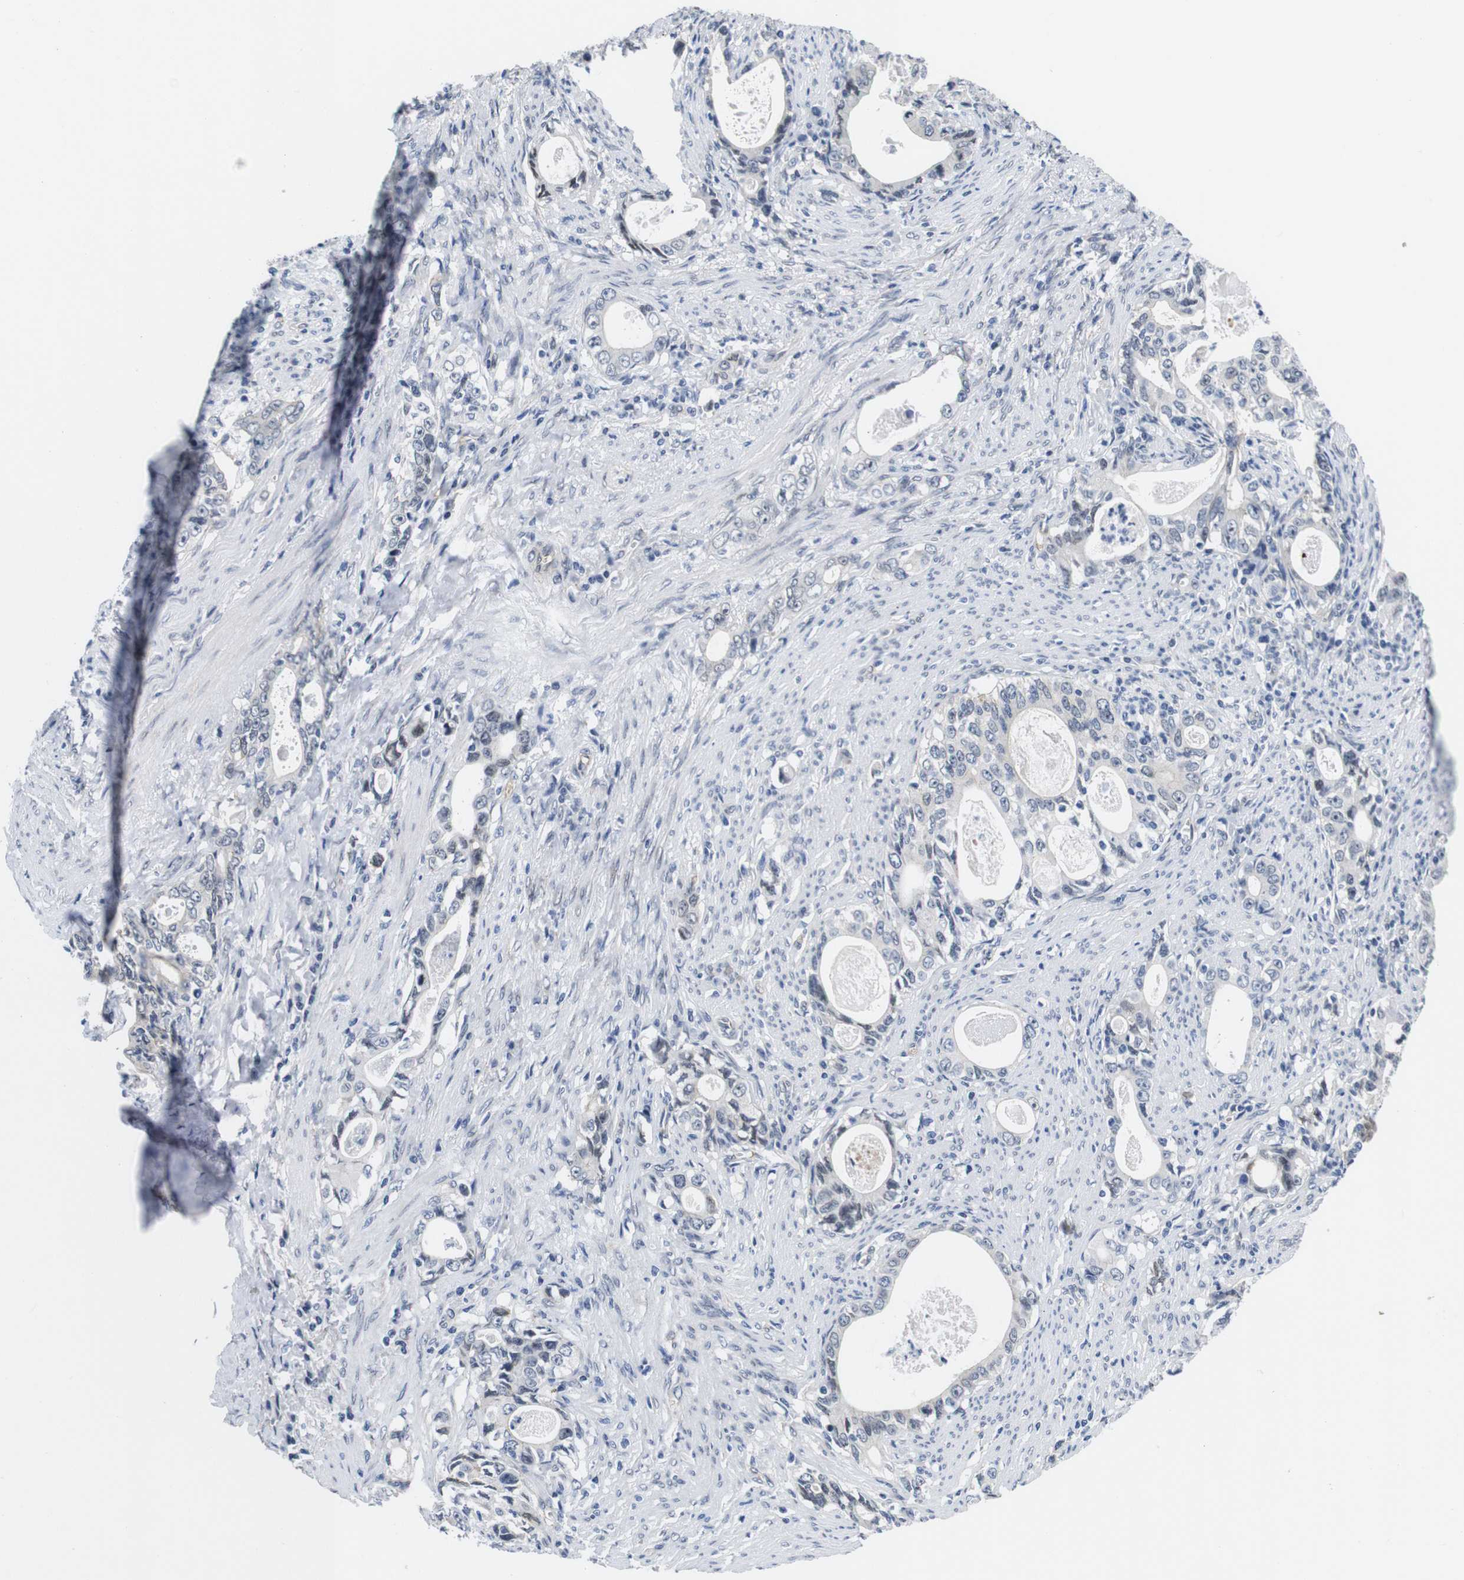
{"staining": {"intensity": "negative", "quantity": "none", "location": "none"}, "tissue": "stomach cancer", "cell_type": "Tumor cells", "image_type": "cancer", "snomed": [{"axis": "morphology", "description": "Adenocarcinoma, NOS"}, {"axis": "topography", "description": "Stomach, lower"}], "caption": "DAB (3,3'-diaminobenzidine) immunohistochemical staining of stomach cancer (adenocarcinoma) displays no significant positivity in tumor cells.", "gene": "SOCS3", "patient": {"sex": "female", "age": 72}}